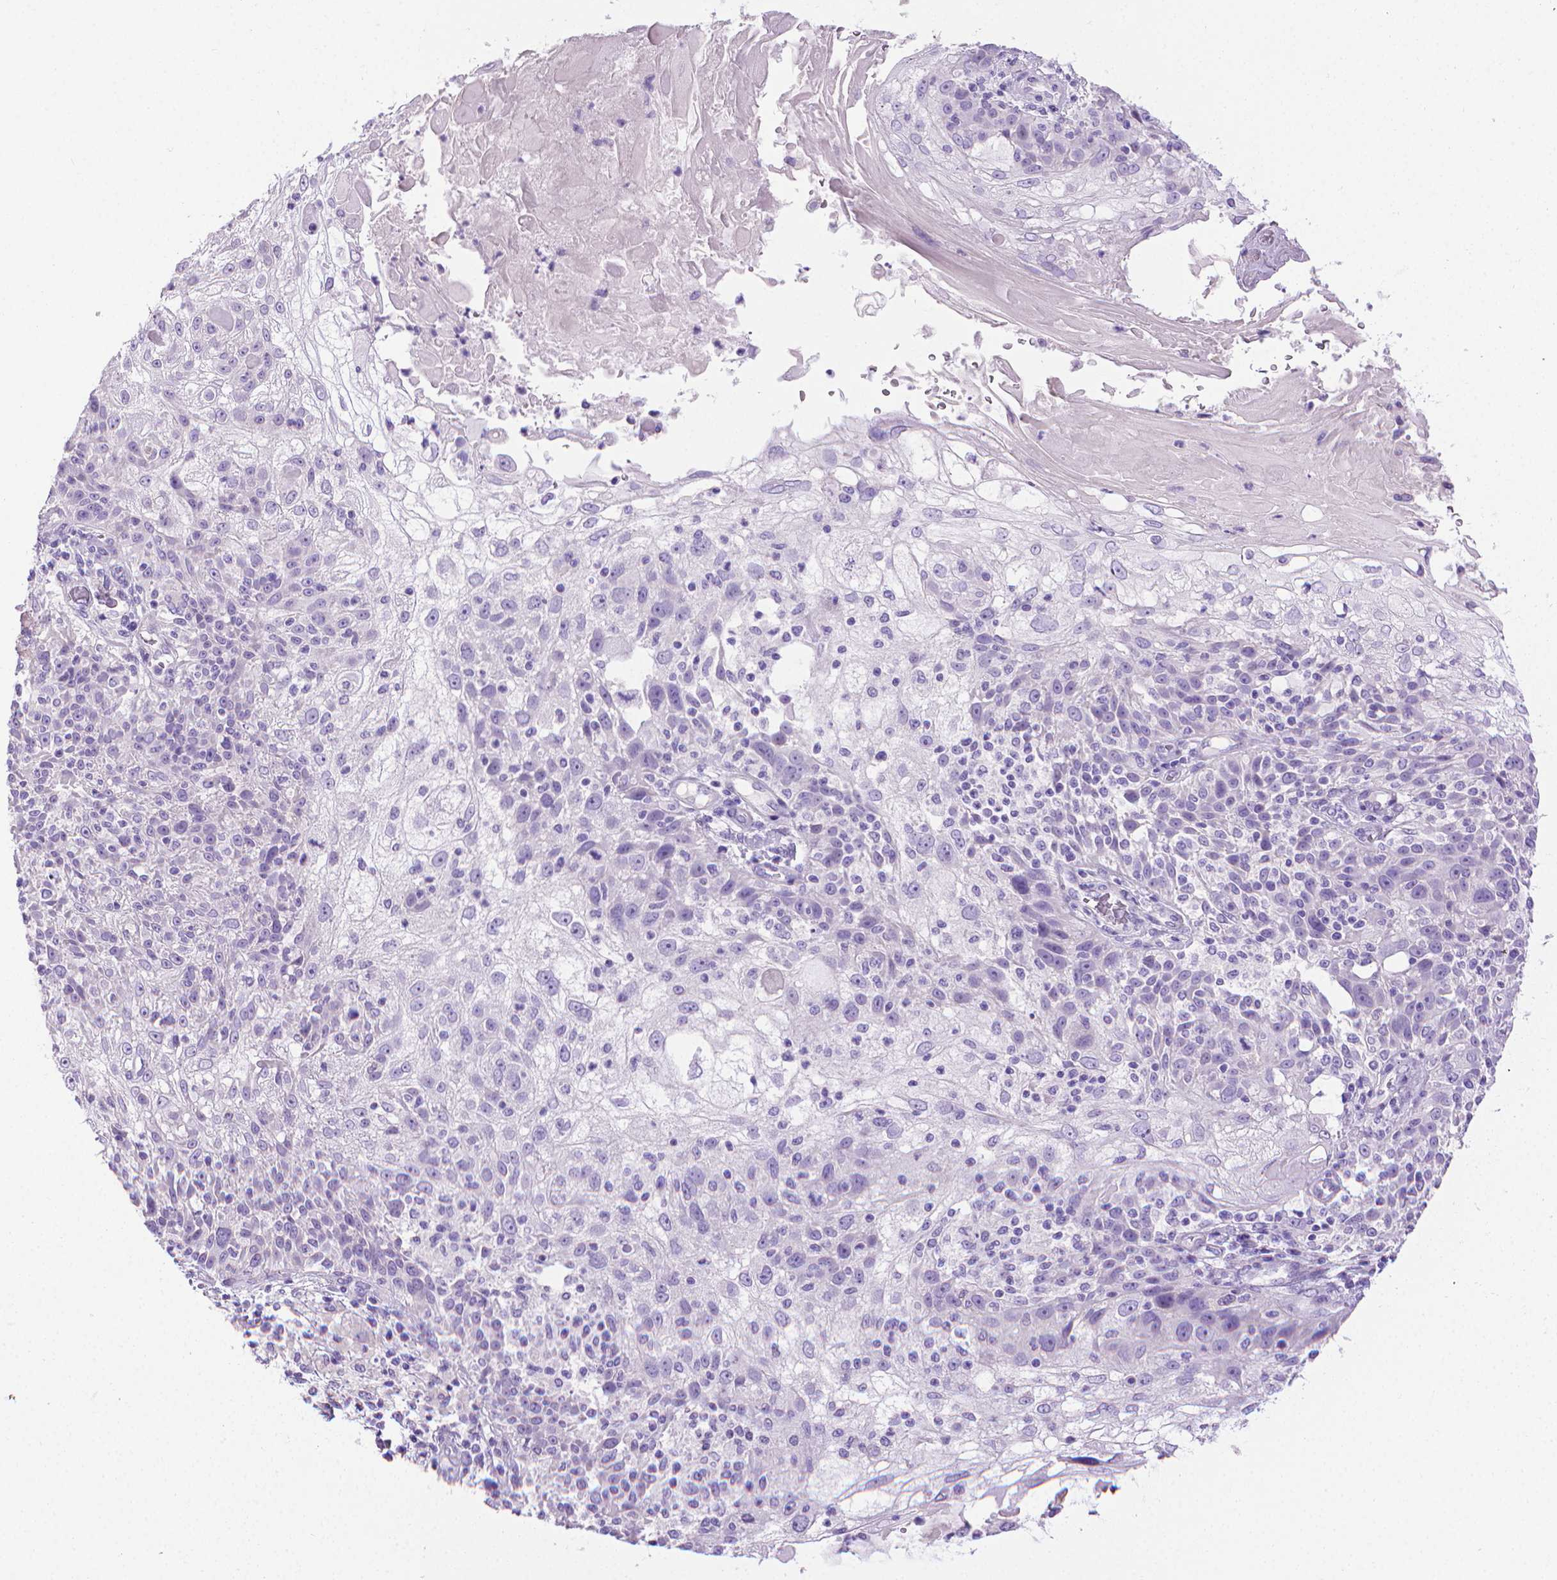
{"staining": {"intensity": "negative", "quantity": "none", "location": "none"}, "tissue": "skin cancer", "cell_type": "Tumor cells", "image_type": "cancer", "snomed": [{"axis": "morphology", "description": "Normal tissue, NOS"}, {"axis": "morphology", "description": "Squamous cell carcinoma, NOS"}, {"axis": "topography", "description": "Skin"}], "caption": "A histopathology image of human skin cancer (squamous cell carcinoma) is negative for staining in tumor cells.", "gene": "PNMA2", "patient": {"sex": "female", "age": 83}}